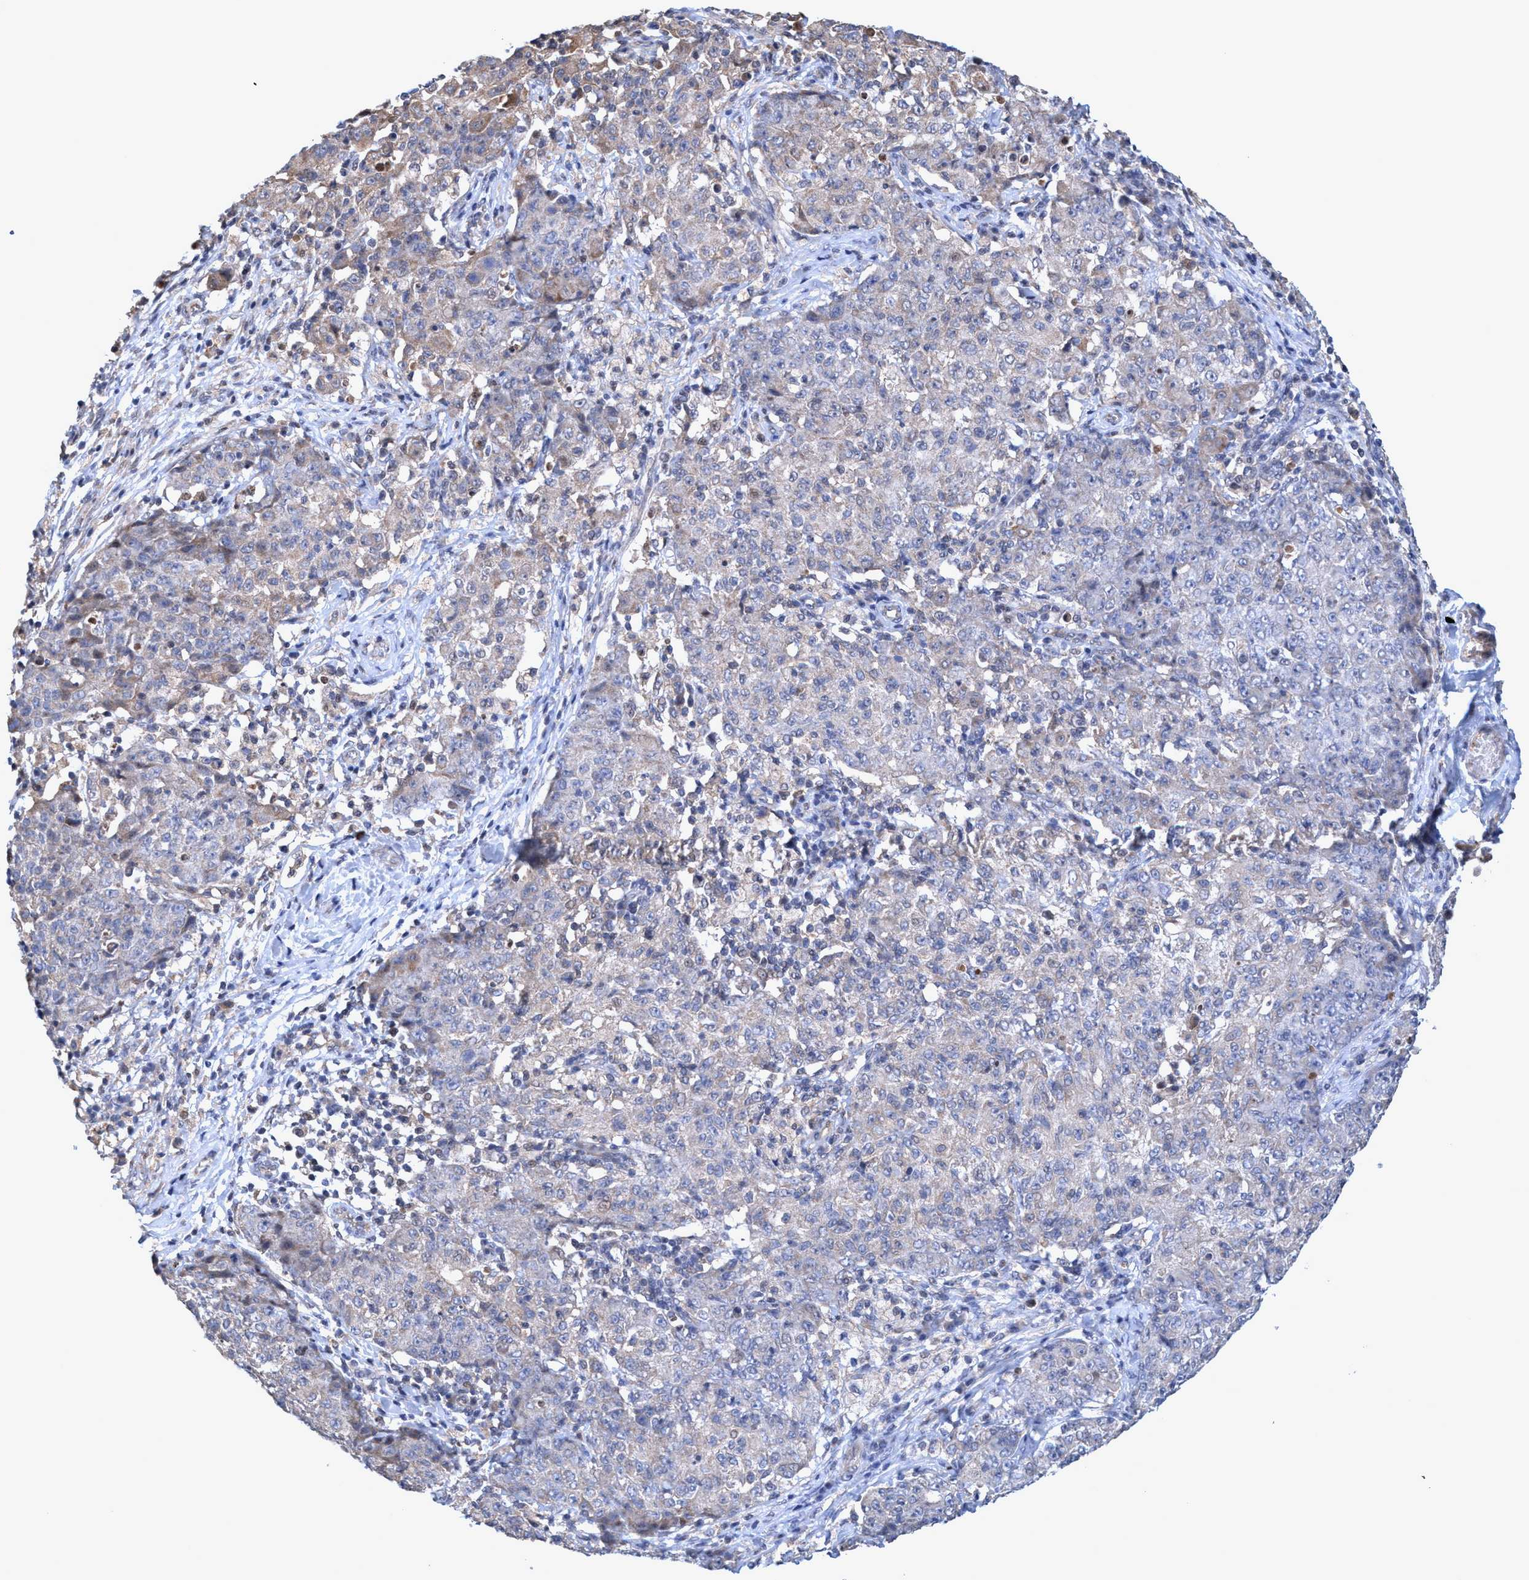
{"staining": {"intensity": "weak", "quantity": "<25%", "location": "cytoplasmic/membranous"}, "tissue": "ovarian cancer", "cell_type": "Tumor cells", "image_type": "cancer", "snomed": [{"axis": "morphology", "description": "Carcinoma, endometroid"}, {"axis": "topography", "description": "Ovary"}], "caption": "High power microscopy micrograph of an IHC micrograph of ovarian endometroid carcinoma, revealing no significant positivity in tumor cells.", "gene": "ZNF677", "patient": {"sex": "female", "age": 42}}